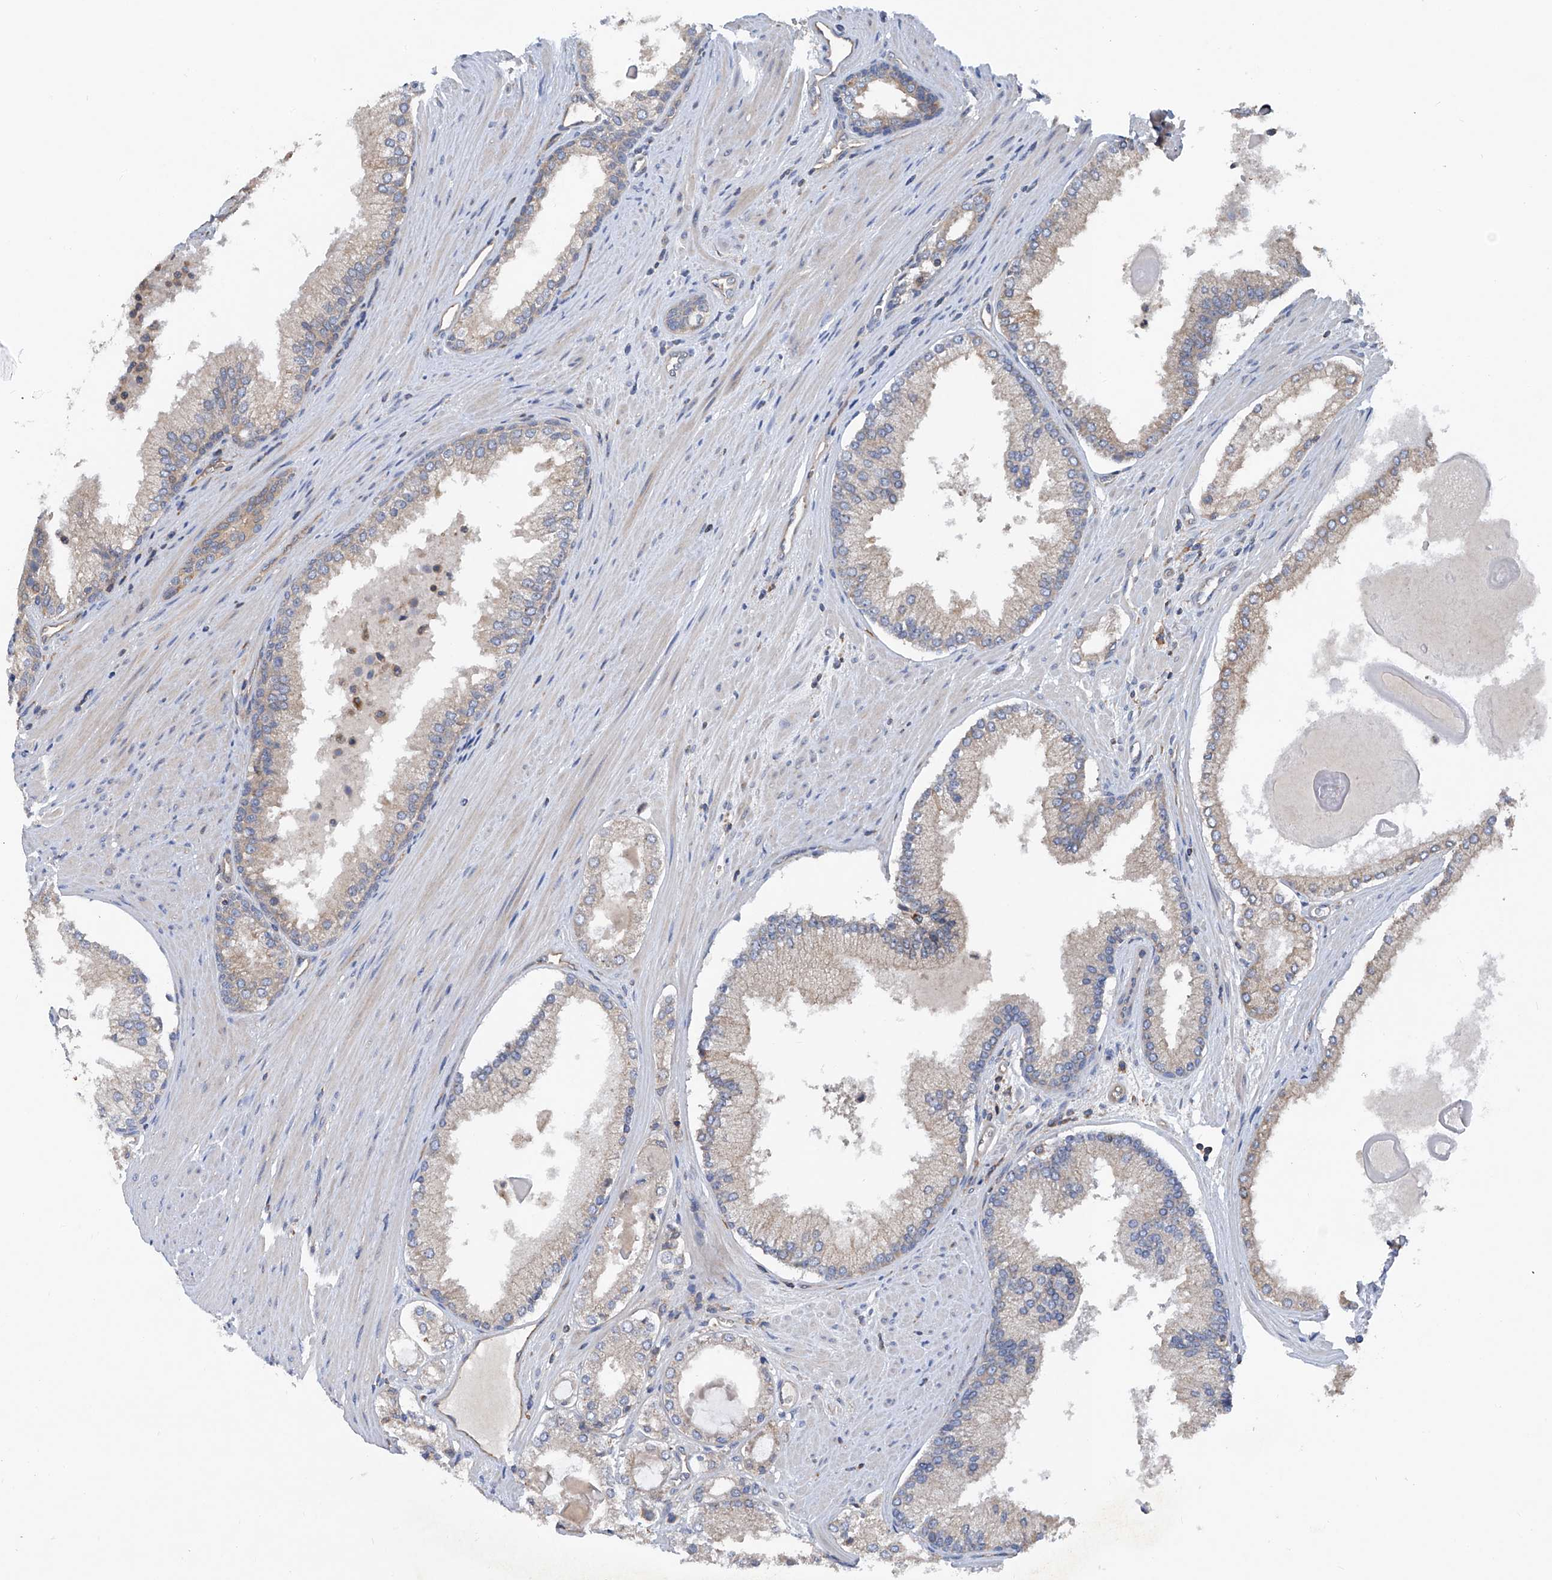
{"staining": {"intensity": "weak", "quantity": "<25%", "location": "cytoplasmic/membranous"}, "tissue": "prostate cancer", "cell_type": "Tumor cells", "image_type": "cancer", "snomed": [{"axis": "morphology", "description": "Adenocarcinoma, High grade"}, {"axis": "topography", "description": "Prostate"}], "caption": "The immunohistochemistry histopathology image has no significant expression in tumor cells of adenocarcinoma (high-grade) (prostate) tissue. (DAB (3,3'-diaminobenzidine) immunohistochemistry visualized using brightfield microscopy, high magnification).", "gene": "TRIM38", "patient": {"sex": "male", "age": 60}}